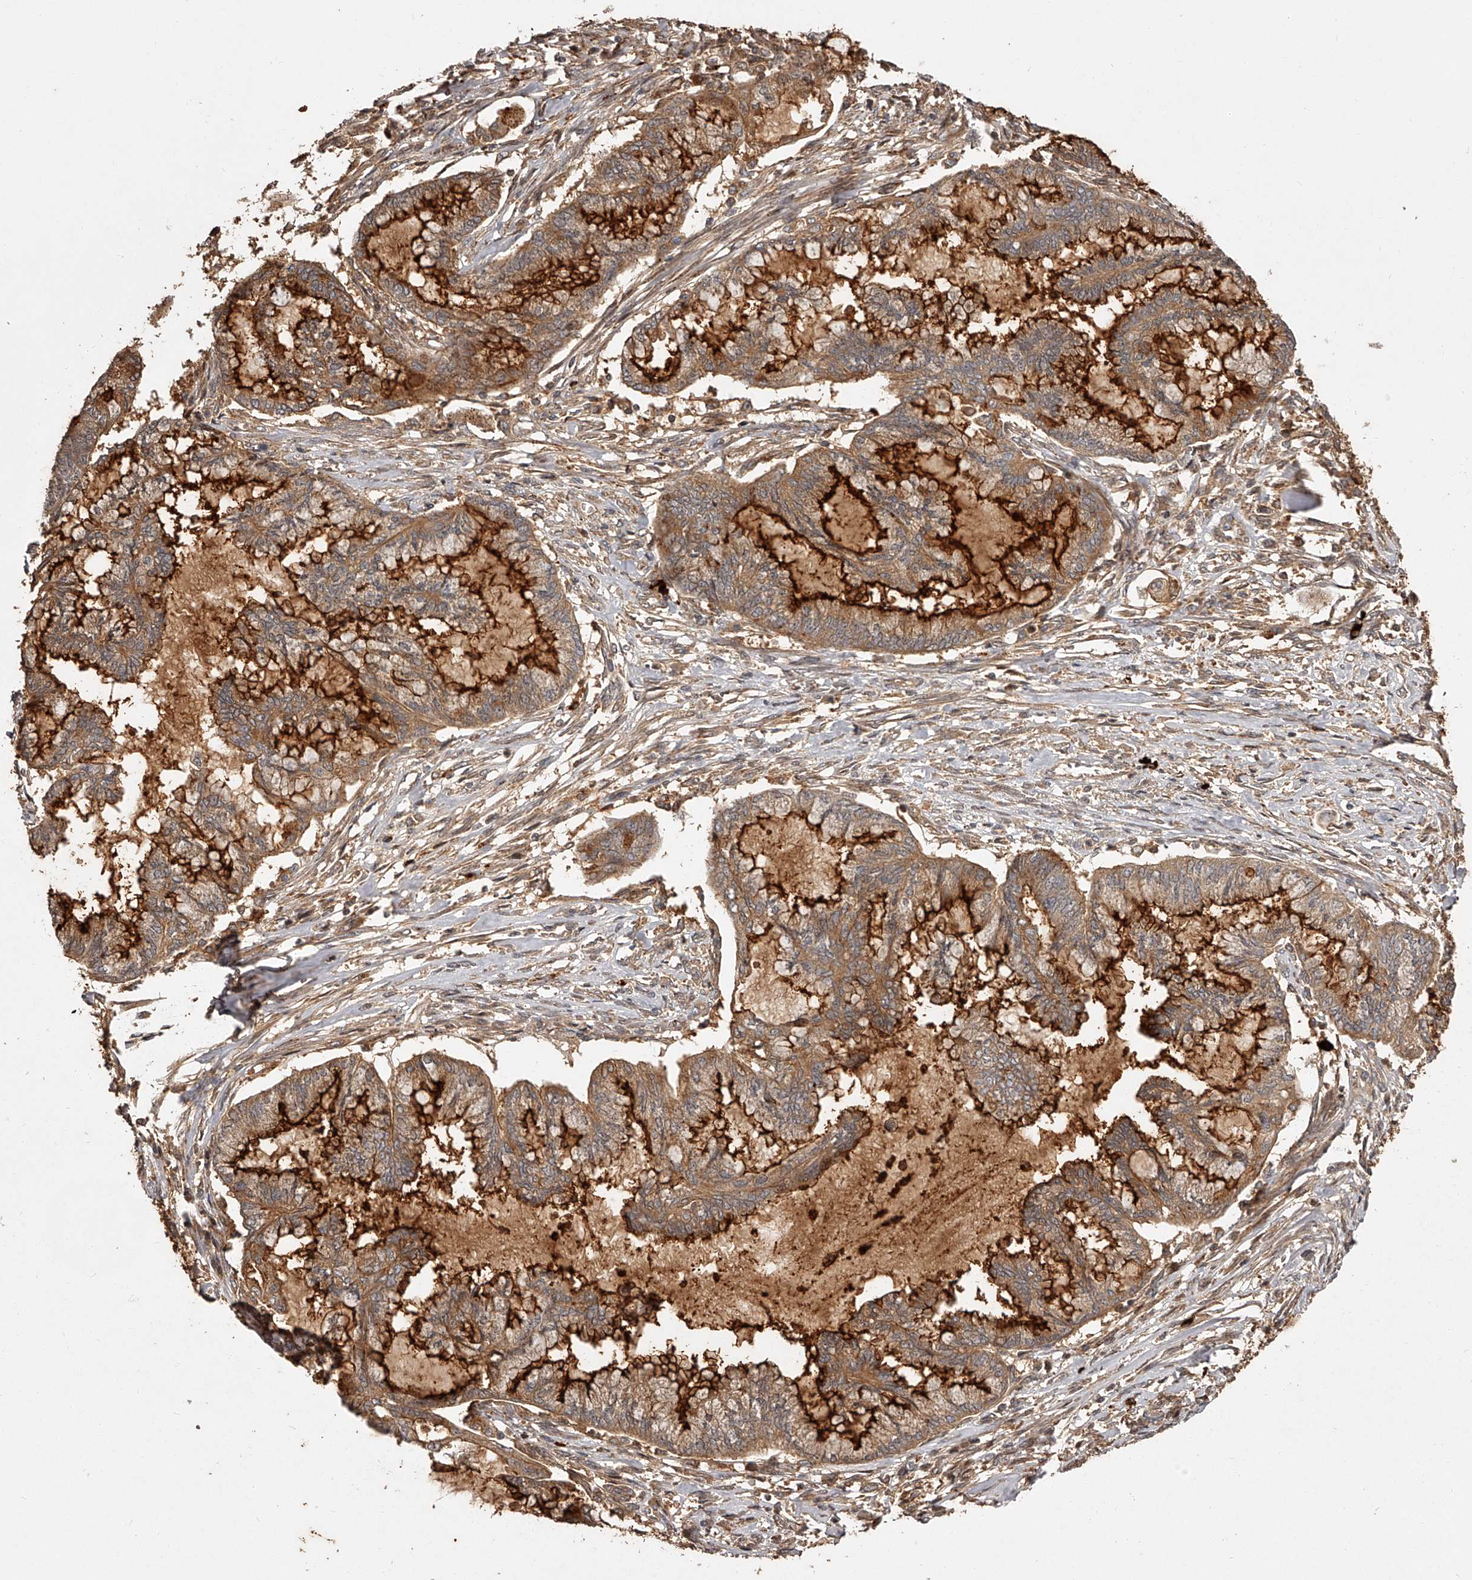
{"staining": {"intensity": "strong", "quantity": ">75%", "location": "cytoplasmic/membranous"}, "tissue": "endometrial cancer", "cell_type": "Tumor cells", "image_type": "cancer", "snomed": [{"axis": "morphology", "description": "Adenocarcinoma, NOS"}, {"axis": "topography", "description": "Endometrium"}], "caption": "Brown immunohistochemical staining in endometrial cancer (adenocarcinoma) exhibits strong cytoplasmic/membranous expression in about >75% of tumor cells. The staining was performed using DAB (3,3'-diaminobenzidine), with brown indicating positive protein expression. Nuclei are stained blue with hematoxylin.", "gene": "CRYZL1", "patient": {"sex": "female", "age": 86}}